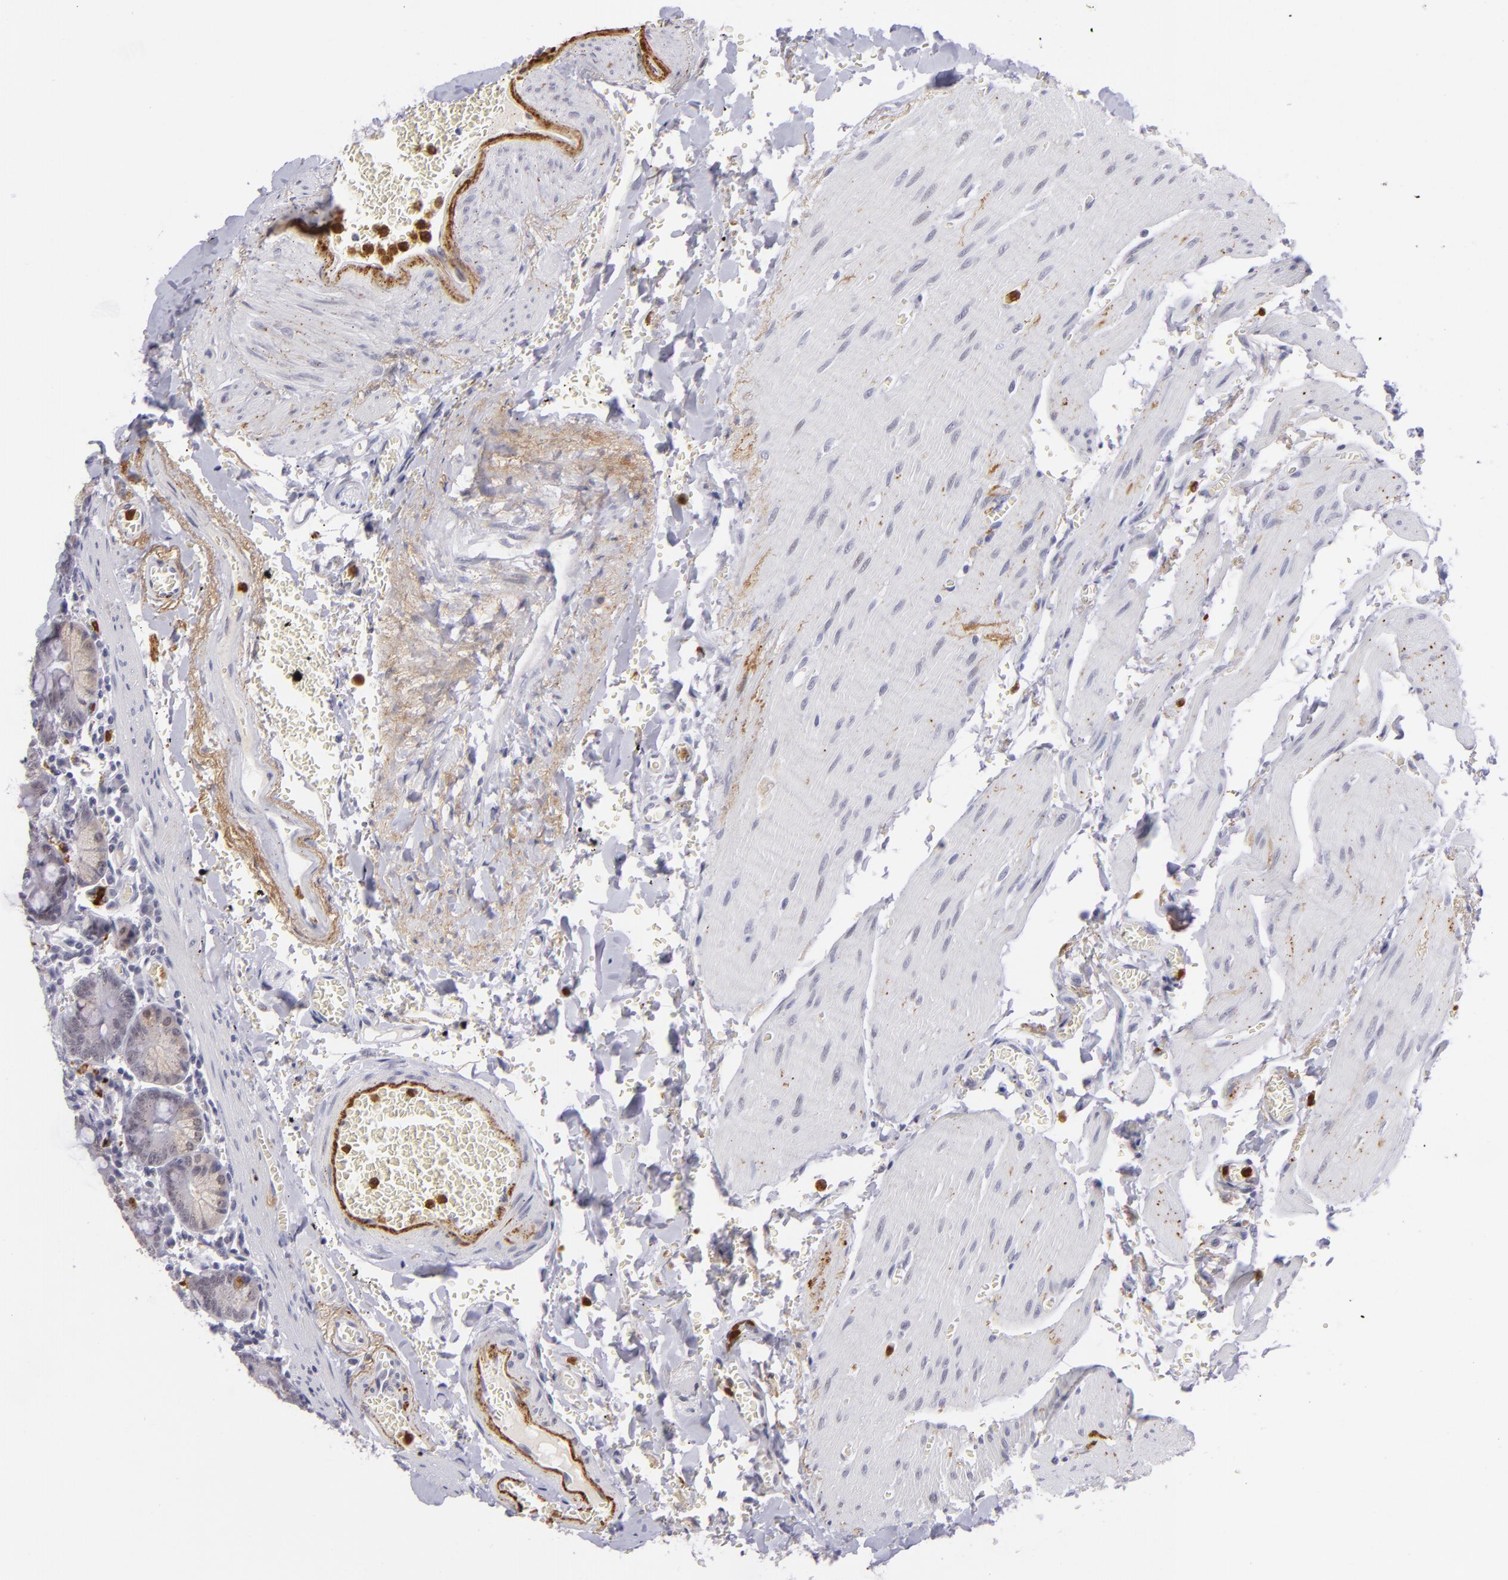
{"staining": {"intensity": "negative", "quantity": "none", "location": "none"}, "tissue": "small intestine", "cell_type": "Glandular cells", "image_type": "normal", "snomed": [{"axis": "morphology", "description": "Normal tissue, NOS"}, {"axis": "topography", "description": "Small intestine"}], "caption": "Image shows no protein expression in glandular cells of unremarkable small intestine.", "gene": "RXRG", "patient": {"sex": "male", "age": 71}}